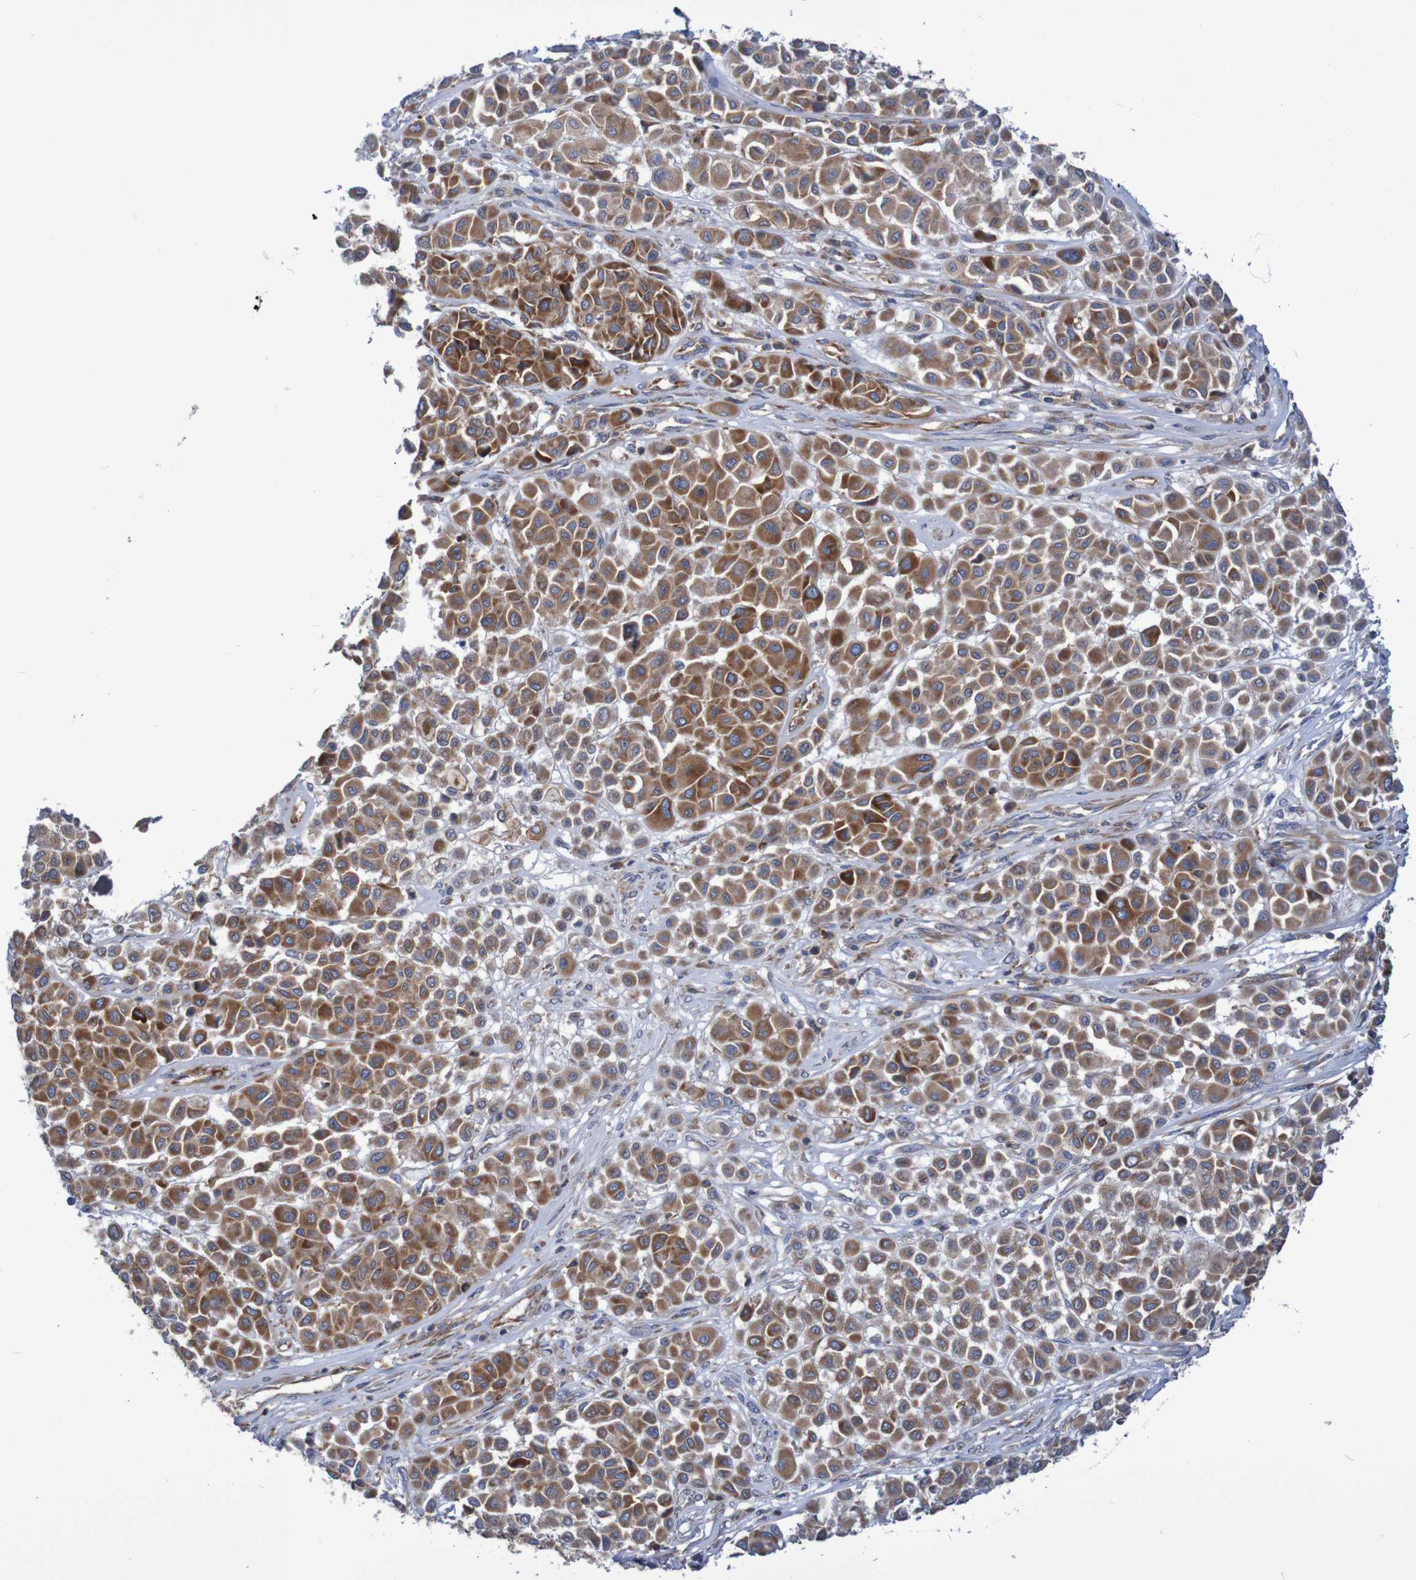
{"staining": {"intensity": "moderate", "quantity": ">75%", "location": "cytoplasmic/membranous"}, "tissue": "melanoma", "cell_type": "Tumor cells", "image_type": "cancer", "snomed": [{"axis": "morphology", "description": "Malignant melanoma, Metastatic site"}, {"axis": "topography", "description": "Soft tissue"}], "caption": "DAB (3,3'-diaminobenzidine) immunohistochemical staining of human melanoma displays moderate cytoplasmic/membranous protein staining in approximately >75% of tumor cells.", "gene": "FXR2", "patient": {"sex": "male", "age": 41}}